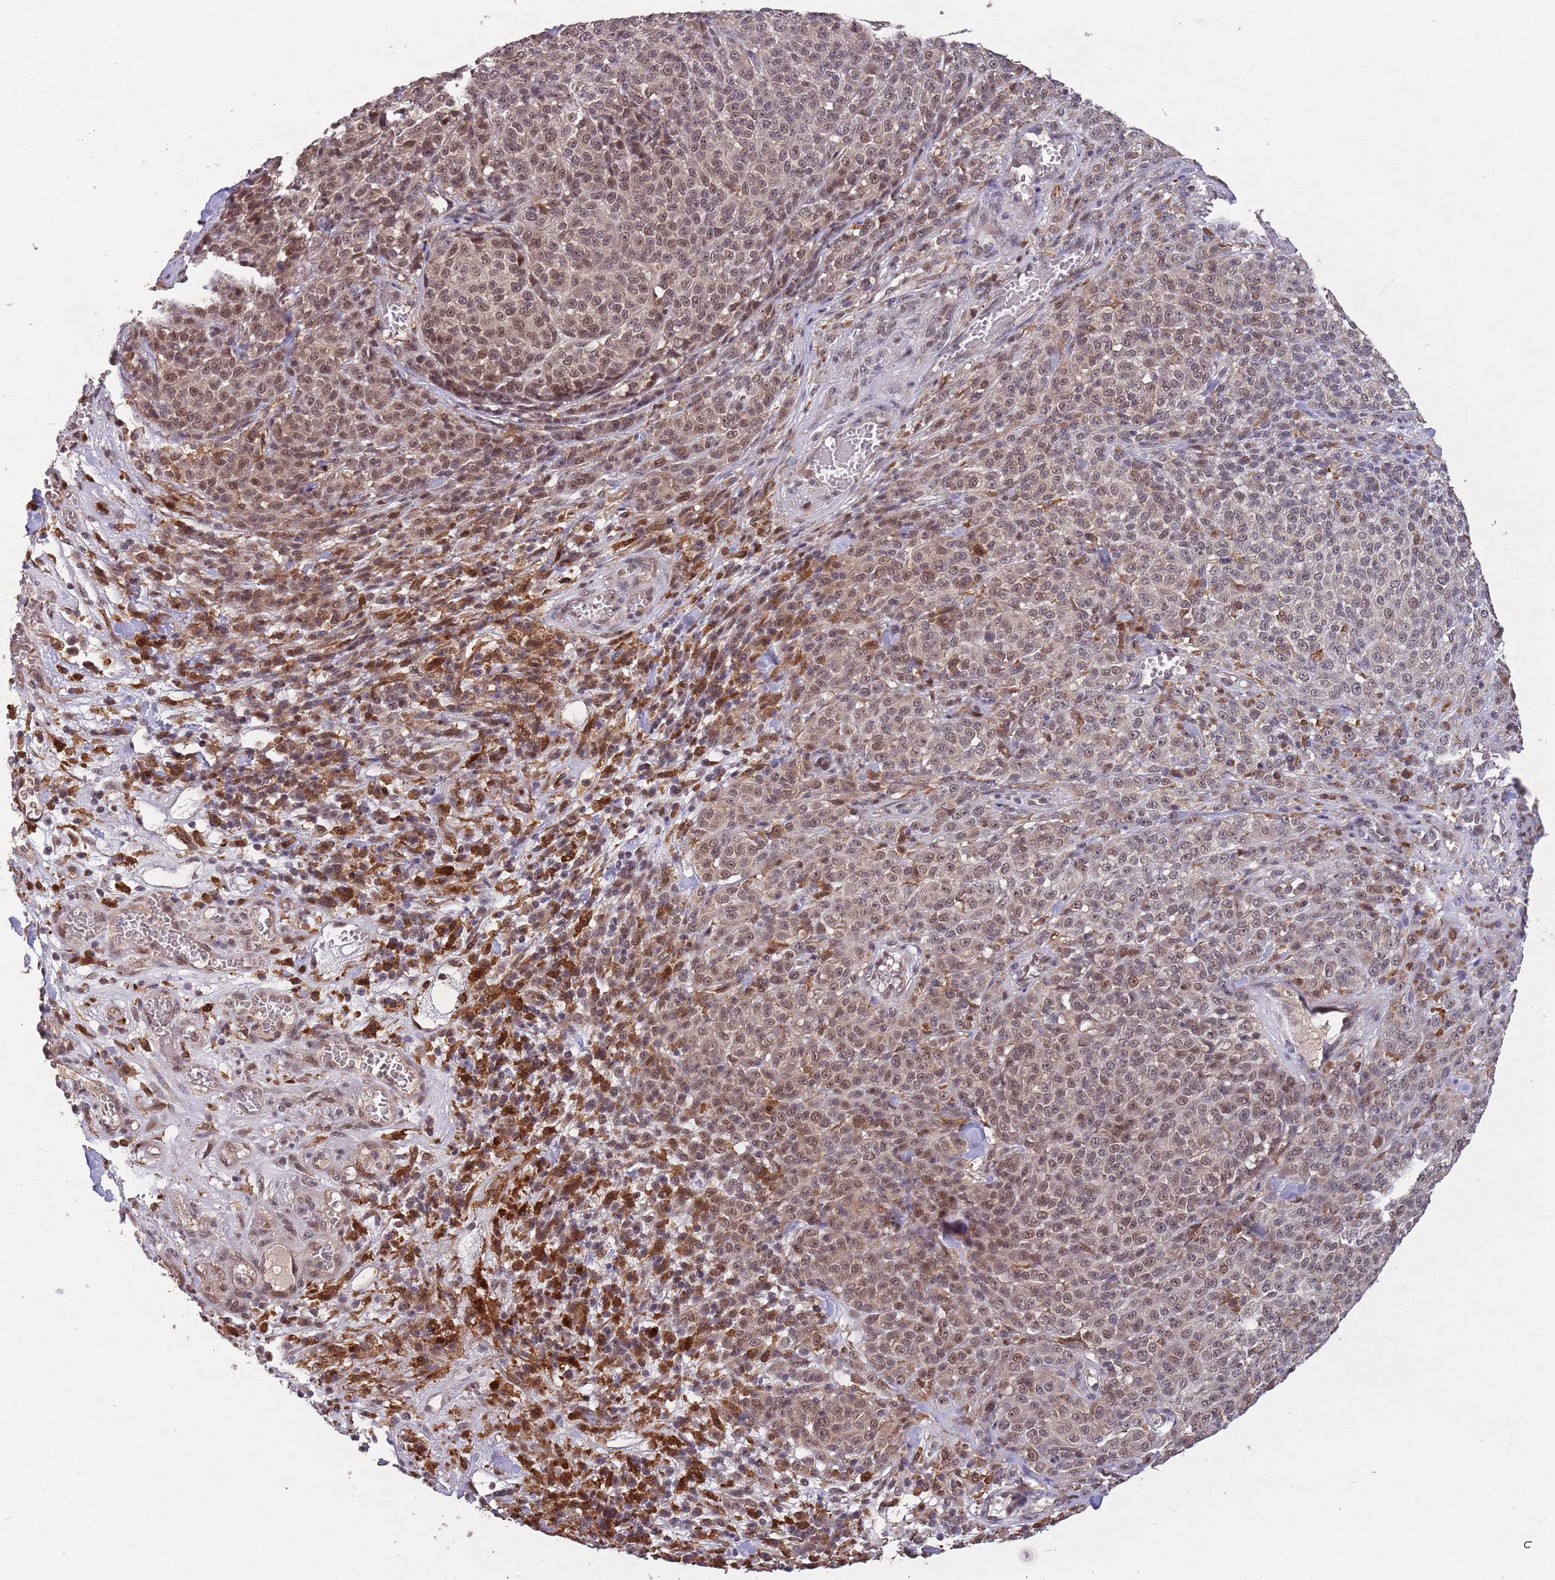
{"staining": {"intensity": "moderate", "quantity": "25%-75%", "location": "nuclear"}, "tissue": "melanoma", "cell_type": "Tumor cells", "image_type": "cancer", "snomed": [{"axis": "morphology", "description": "Normal tissue, NOS"}, {"axis": "morphology", "description": "Malignant melanoma, NOS"}, {"axis": "topography", "description": "Skin"}], "caption": "Immunohistochemistry (IHC) histopathology image of neoplastic tissue: human malignant melanoma stained using immunohistochemistry (IHC) exhibits medium levels of moderate protein expression localized specifically in the nuclear of tumor cells, appearing as a nuclear brown color.", "gene": "ZNF639", "patient": {"sex": "female", "age": 34}}